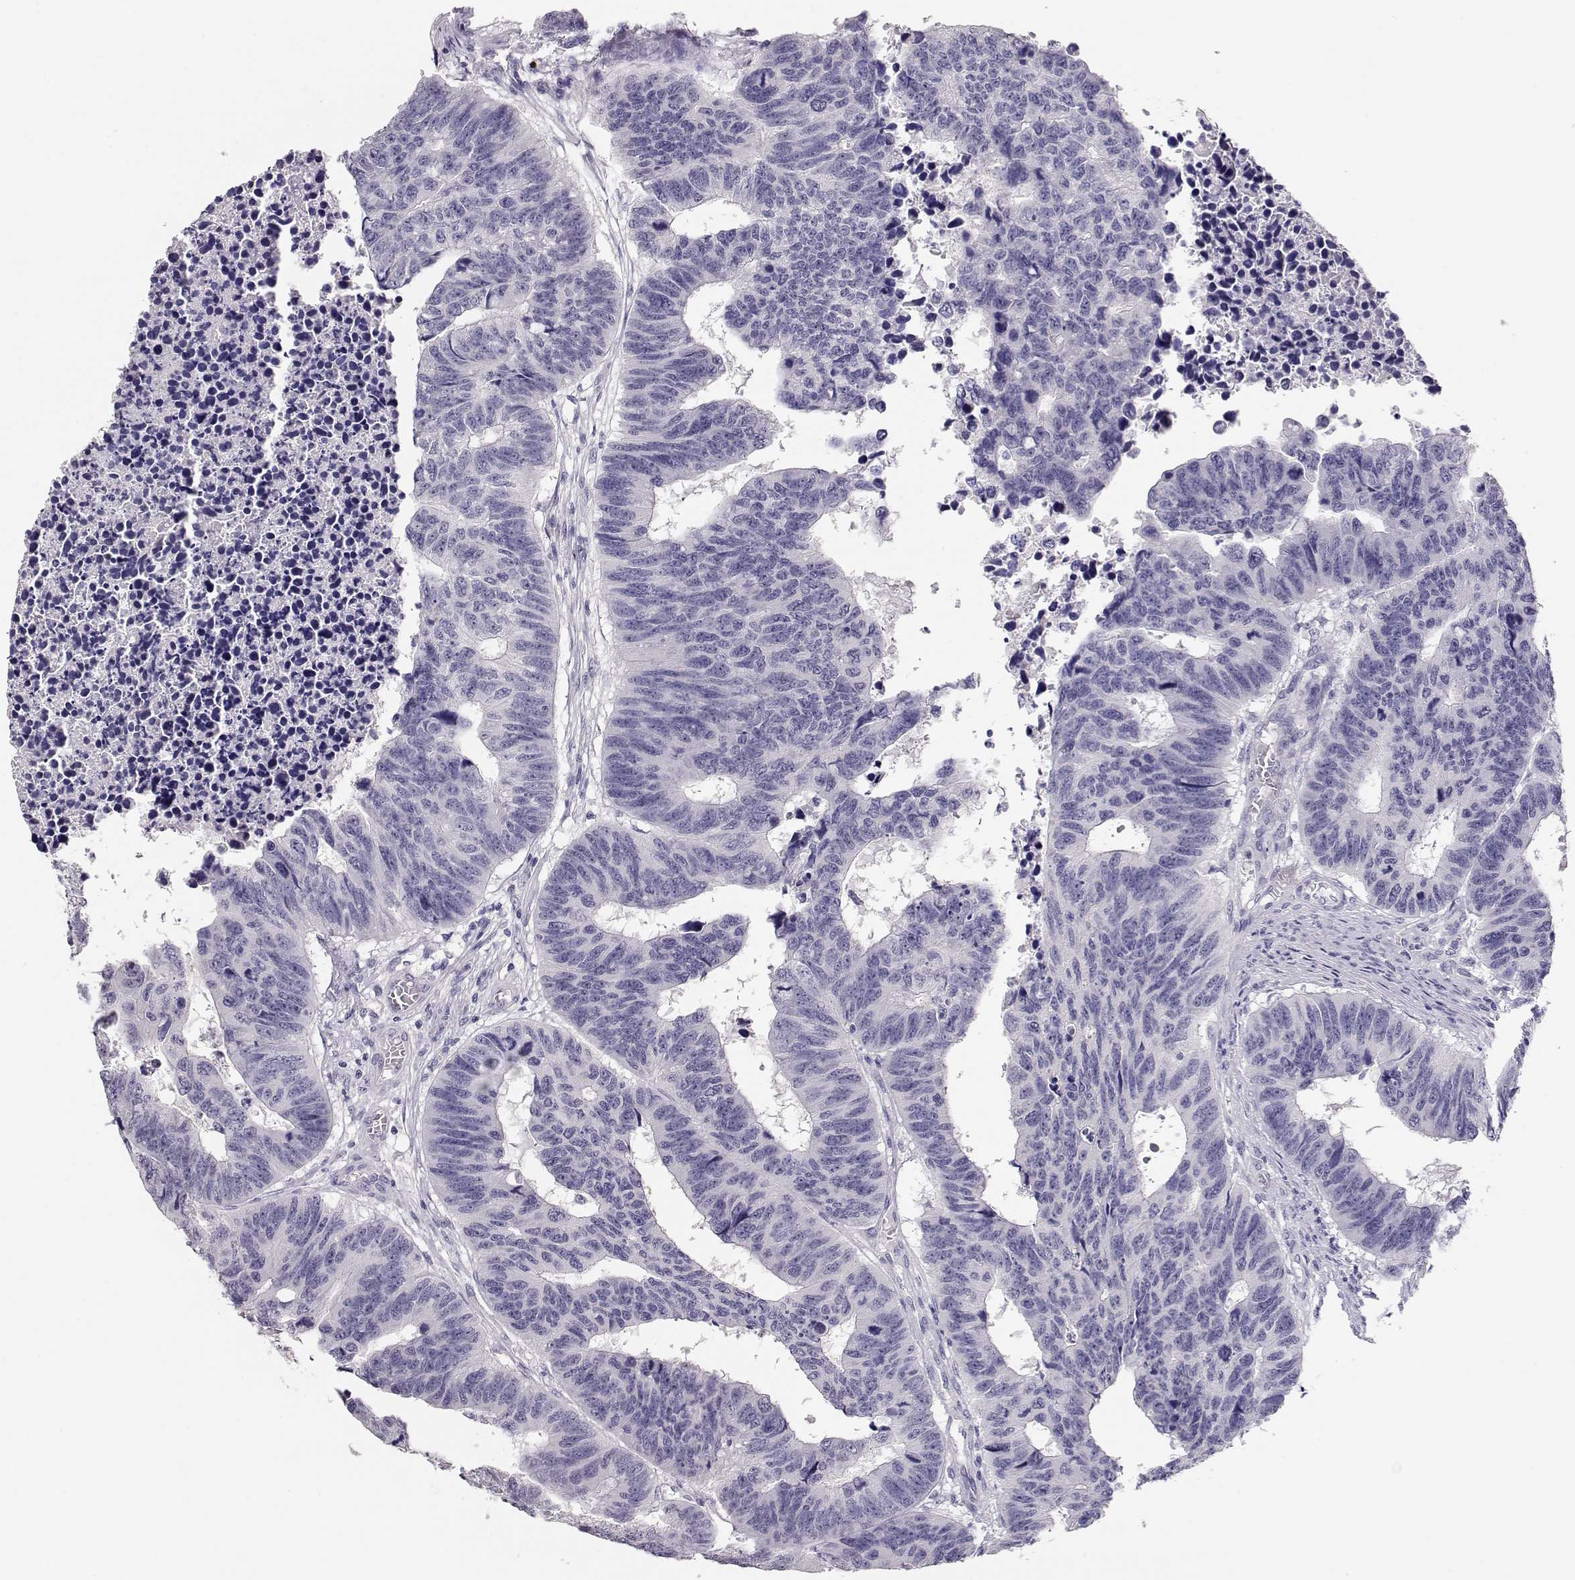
{"staining": {"intensity": "negative", "quantity": "none", "location": "none"}, "tissue": "colorectal cancer", "cell_type": "Tumor cells", "image_type": "cancer", "snomed": [{"axis": "morphology", "description": "Adenocarcinoma, NOS"}, {"axis": "topography", "description": "Rectum"}], "caption": "Immunohistochemistry image of neoplastic tissue: colorectal cancer stained with DAB (3,3'-diaminobenzidine) displays no significant protein positivity in tumor cells.", "gene": "MAGEC1", "patient": {"sex": "female", "age": 85}}